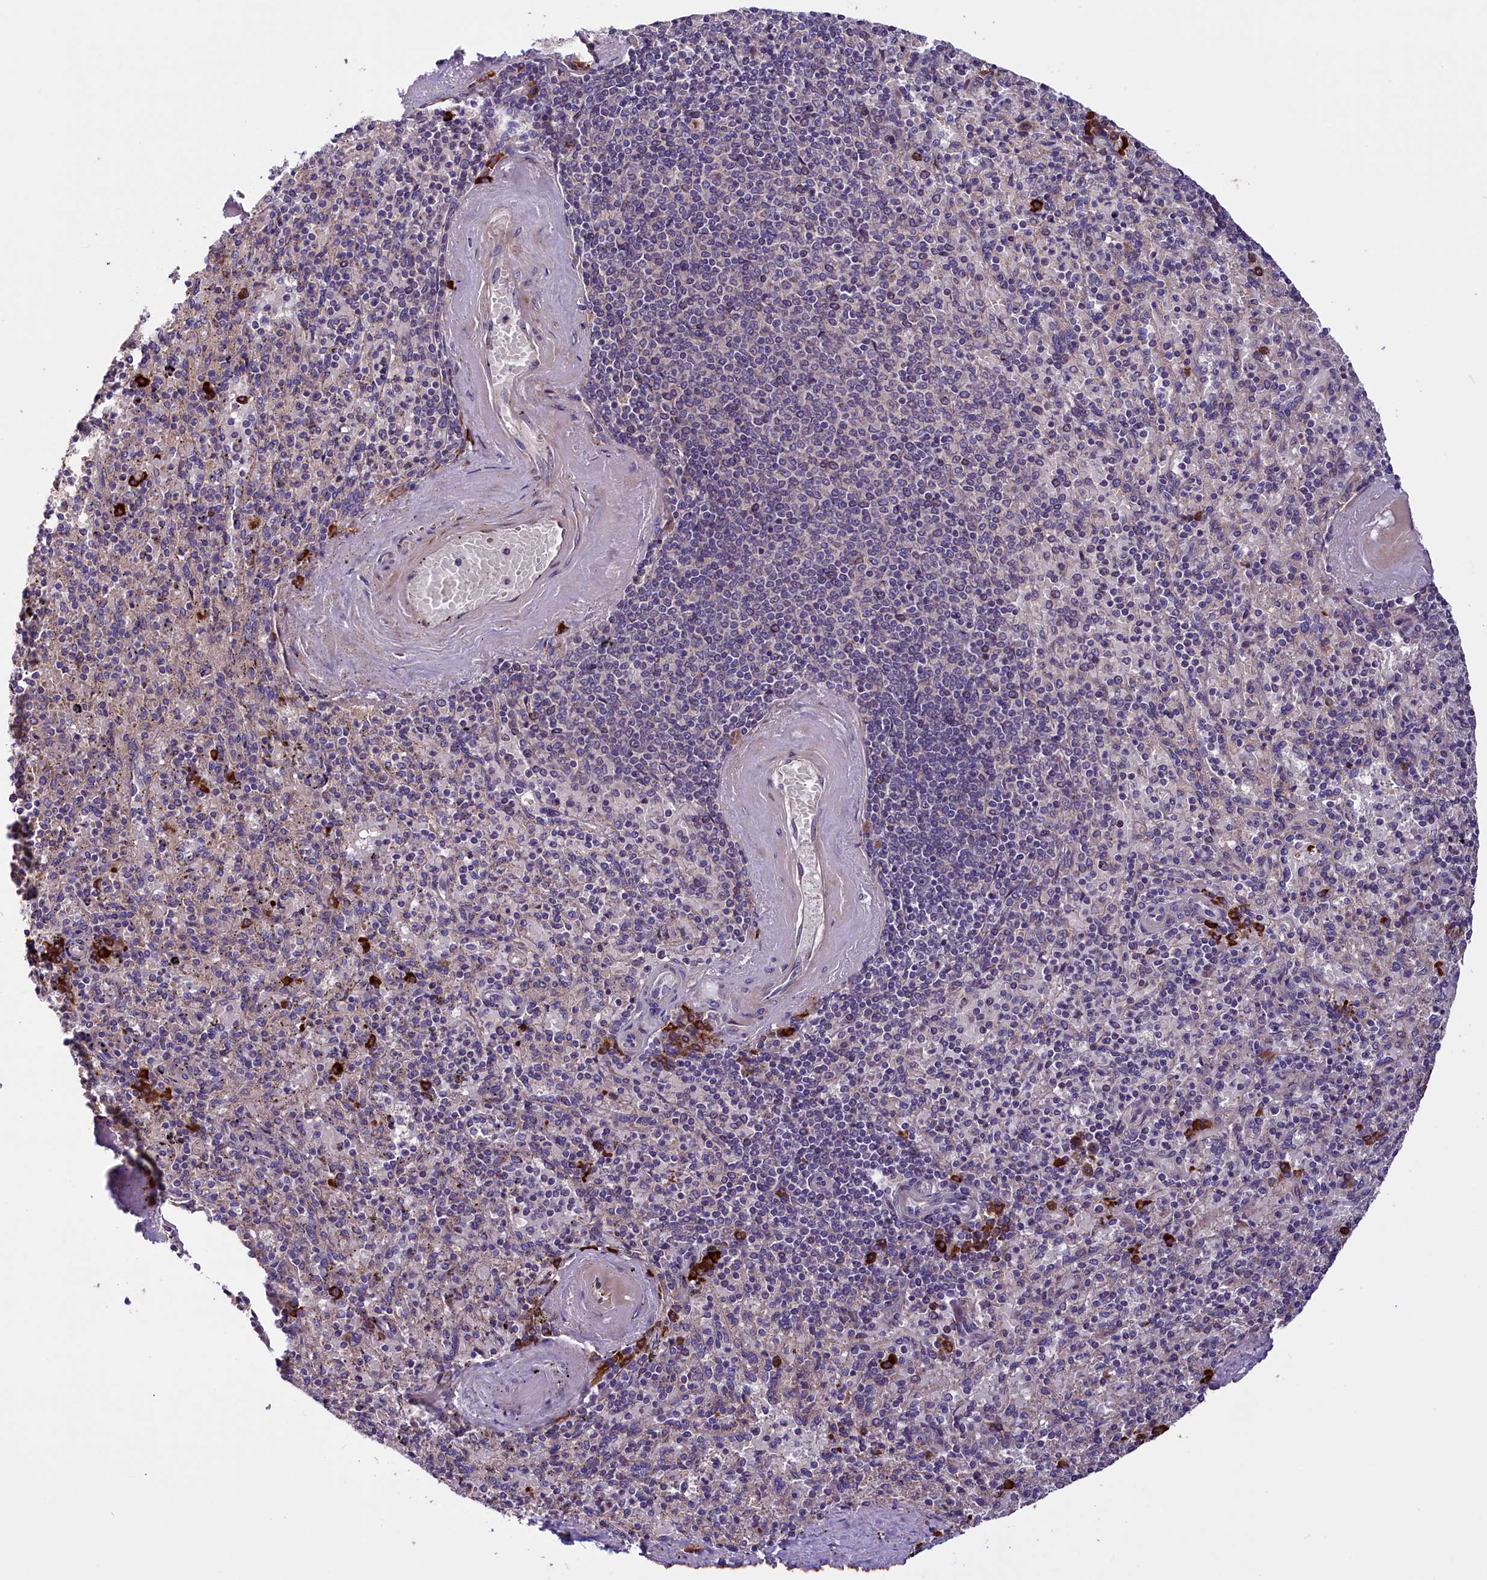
{"staining": {"intensity": "negative", "quantity": "none", "location": "none"}, "tissue": "spleen", "cell_type": "Cells in red pulp", "image_type": "normal", "snomed": [{"axis": "morphology", "description": "Normal tissue, NOS"}, {"axis": "topography", "description": "Spleen"}], "caption": "DAB (3,3'-diaminobenzidine) immunohistochemical staining of benign human spleen displays no significant expression in cells in red pulp. (DAB (3,3'-diaminobenzidine) immunohistochemistry, high magnification).", "gene": "FRY", "patient": {"sex": "male", "age": 82}}